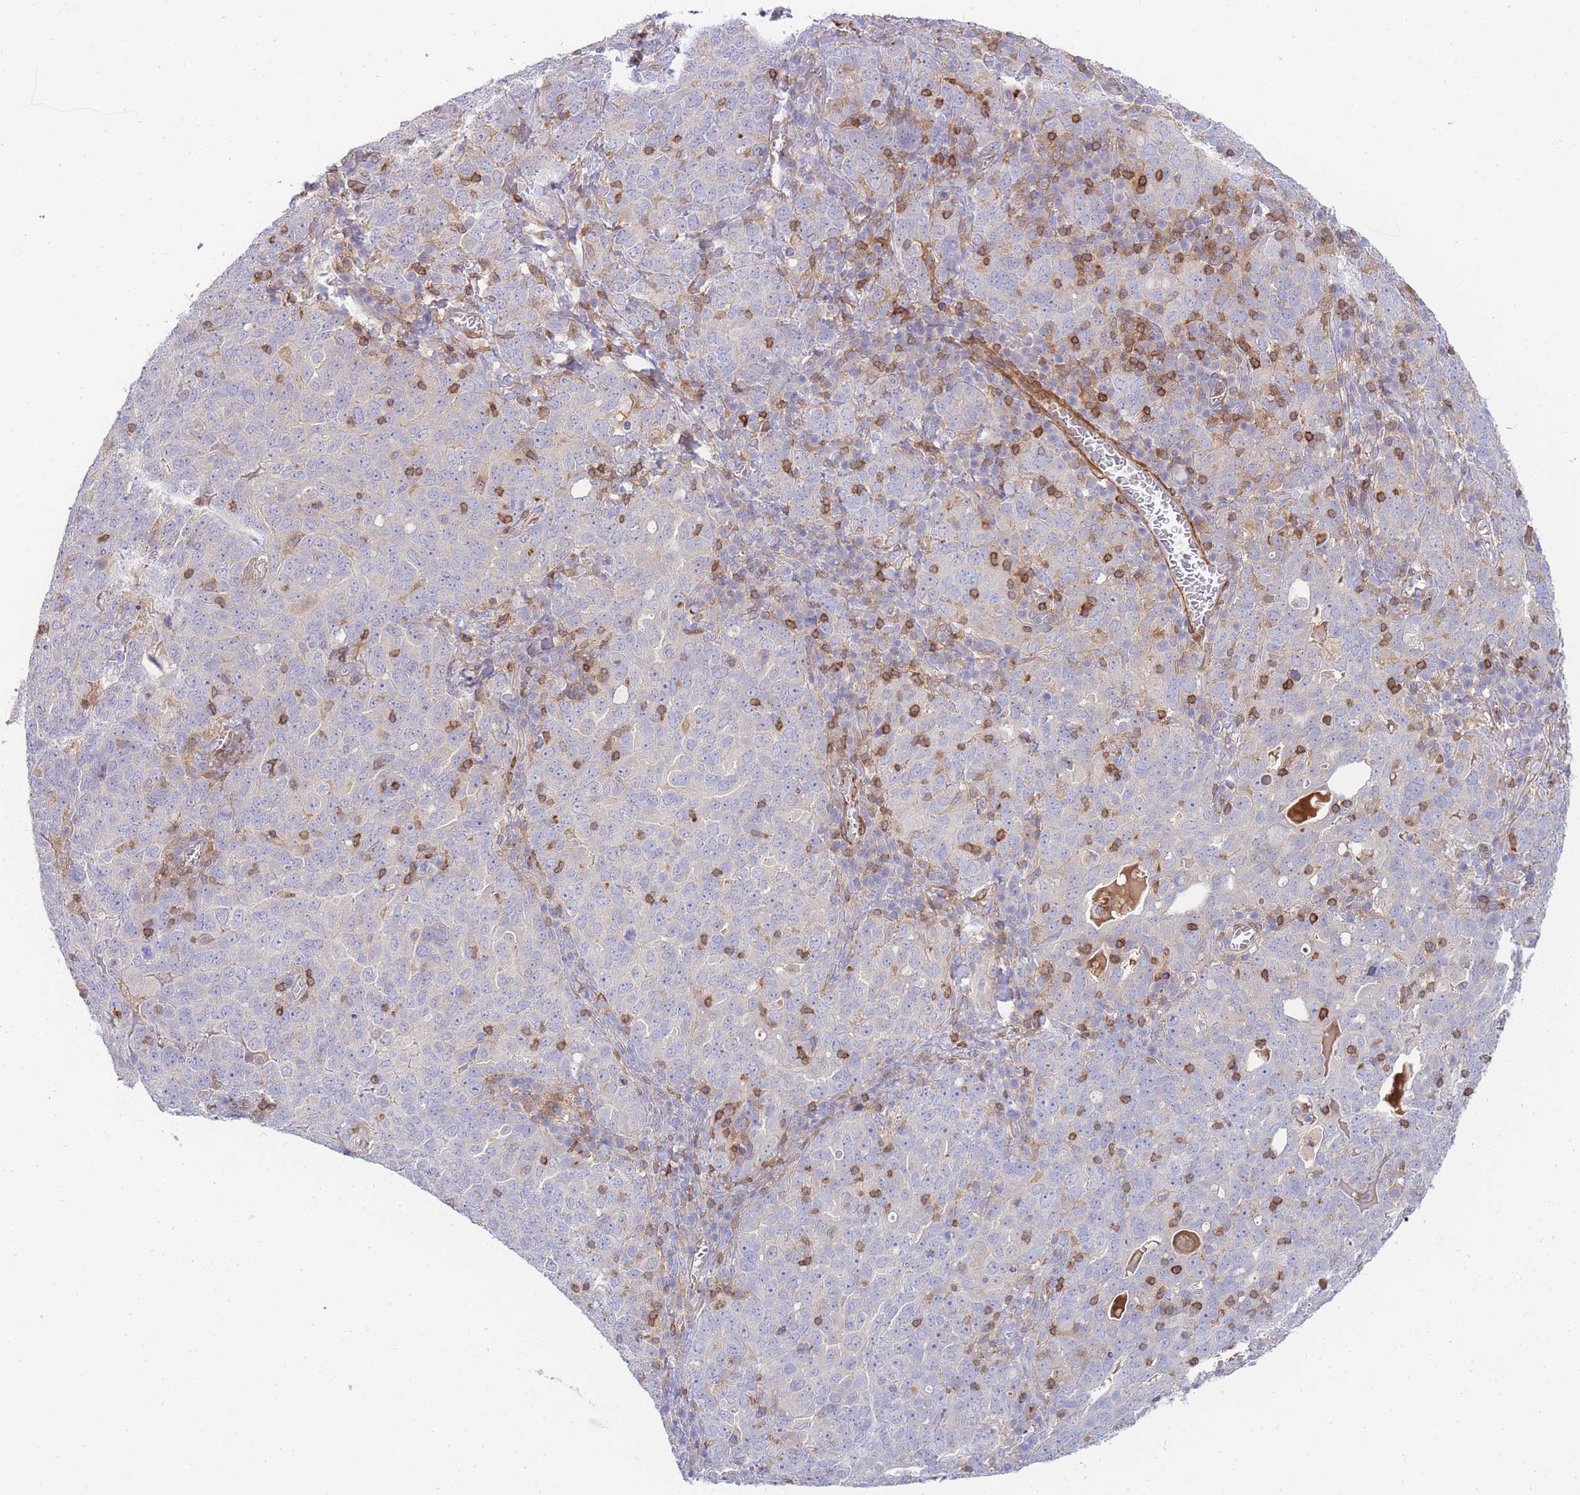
{"staining": {"intensity": "negative", "quantity": "none", "location": "none"}, "tissue": "ovarian cancer", "cell_type": "Tumor cells", "image_type": "cancer", "snomed": [{"axis": "morphology", "description": "Carcinoma, endometroid"}, {"axis": "topography", "description": "Ovary"}], "caption": "An immunohistochemistry micrograph of ovarian cancer is shown. There is no staining in tumor cells of ovarian cancer.", "gene": "FBN3", "patient": {"sex": "female", "age": 62}}